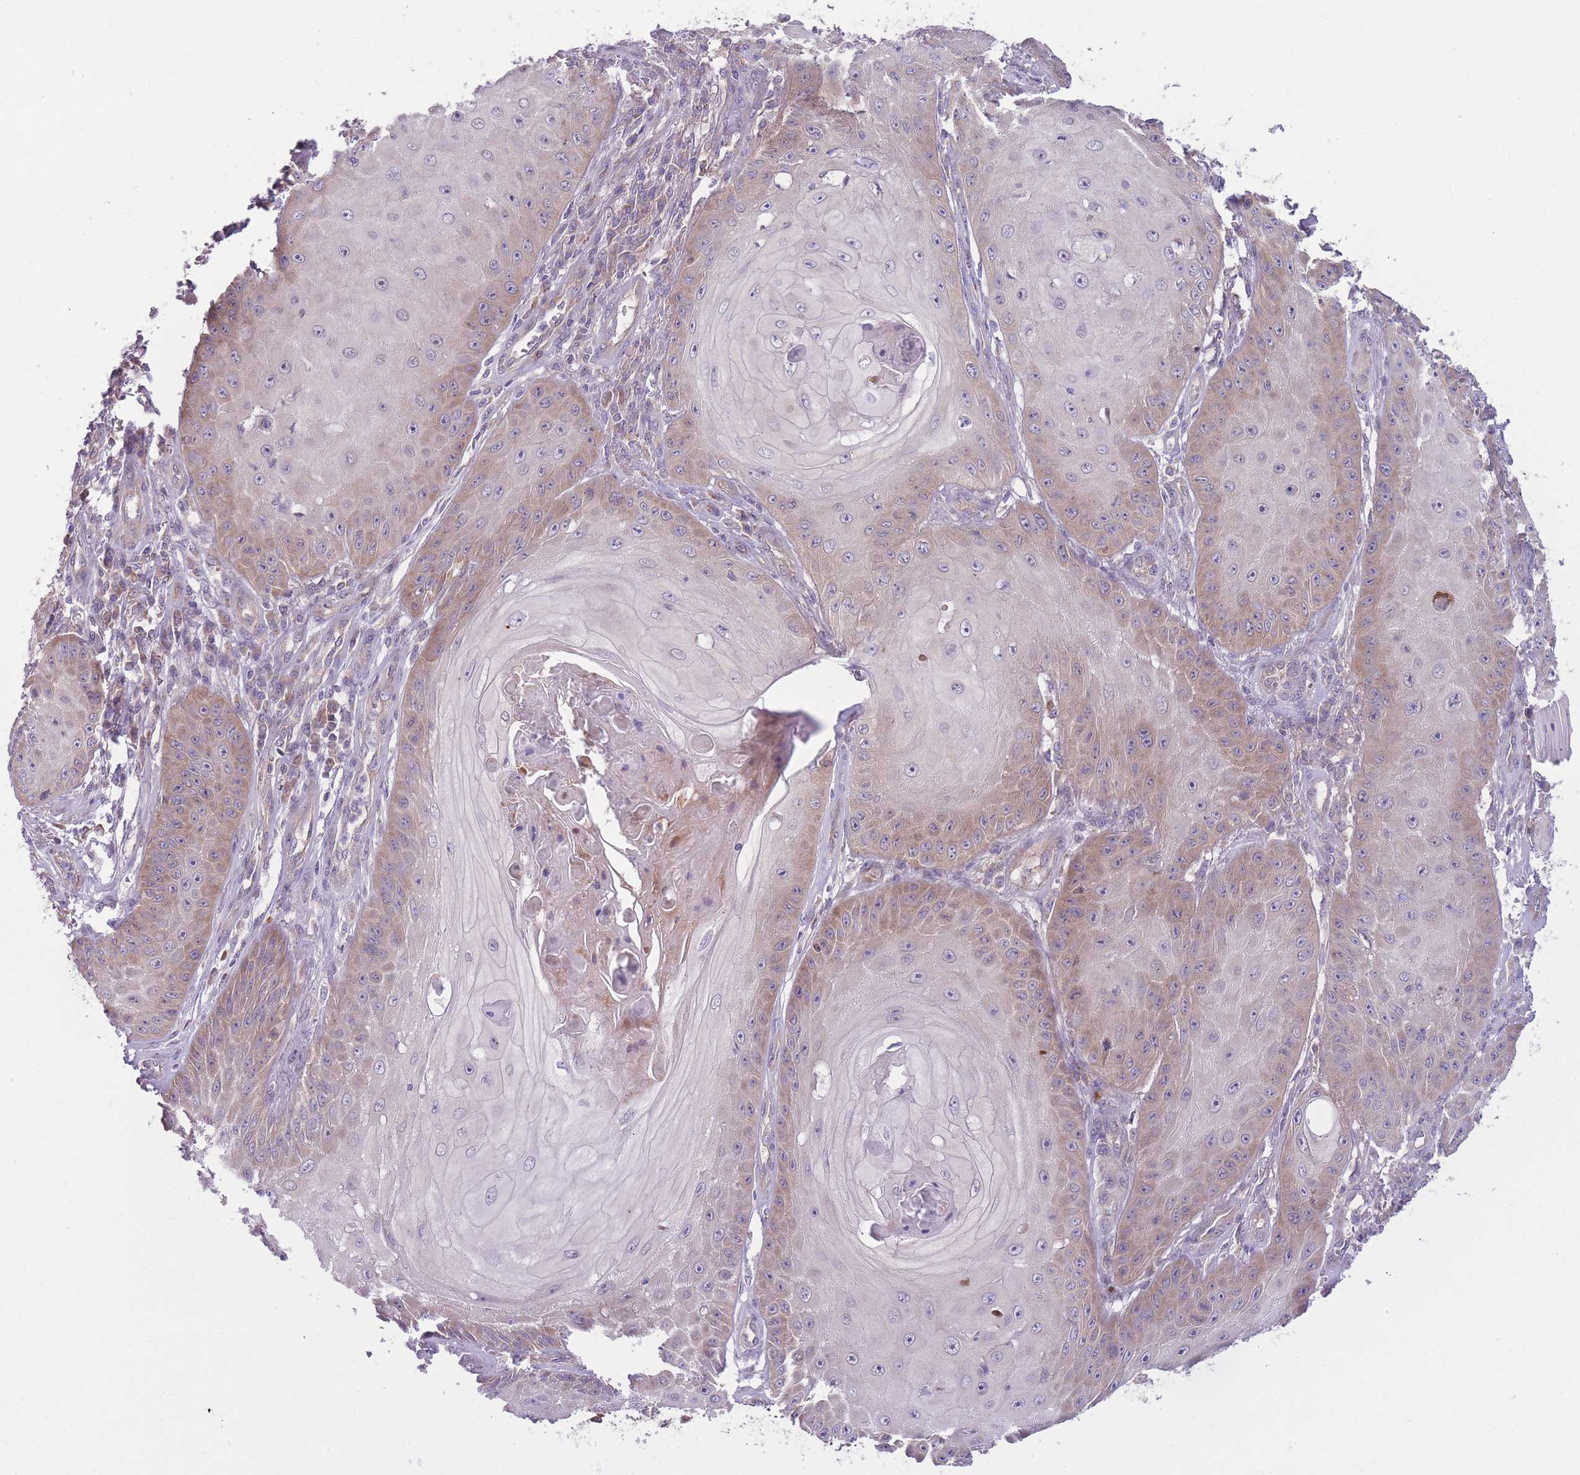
{"staining": {"intensity": "moderate", "quantity": "25%-75%", "location": "cytoplasmic/membranous"}, "tissue": "skin cancer", "cell_type": "Tumor cells", "image_type": "cancer", "snomed": [{"axis": "morphology", "description": "Squamous cell carcinoma, NOS"}, {"axis": "topography", "description": "Skin"}], "caption": "The image reveals staining of skin cancer (squamous cell carcinoma), revealing moderate cytoplasmic/membranous protein staining (brown color) within tumor cells.", "gene": "CCT6B", "patient": {"sex": "male", "age": 70}}